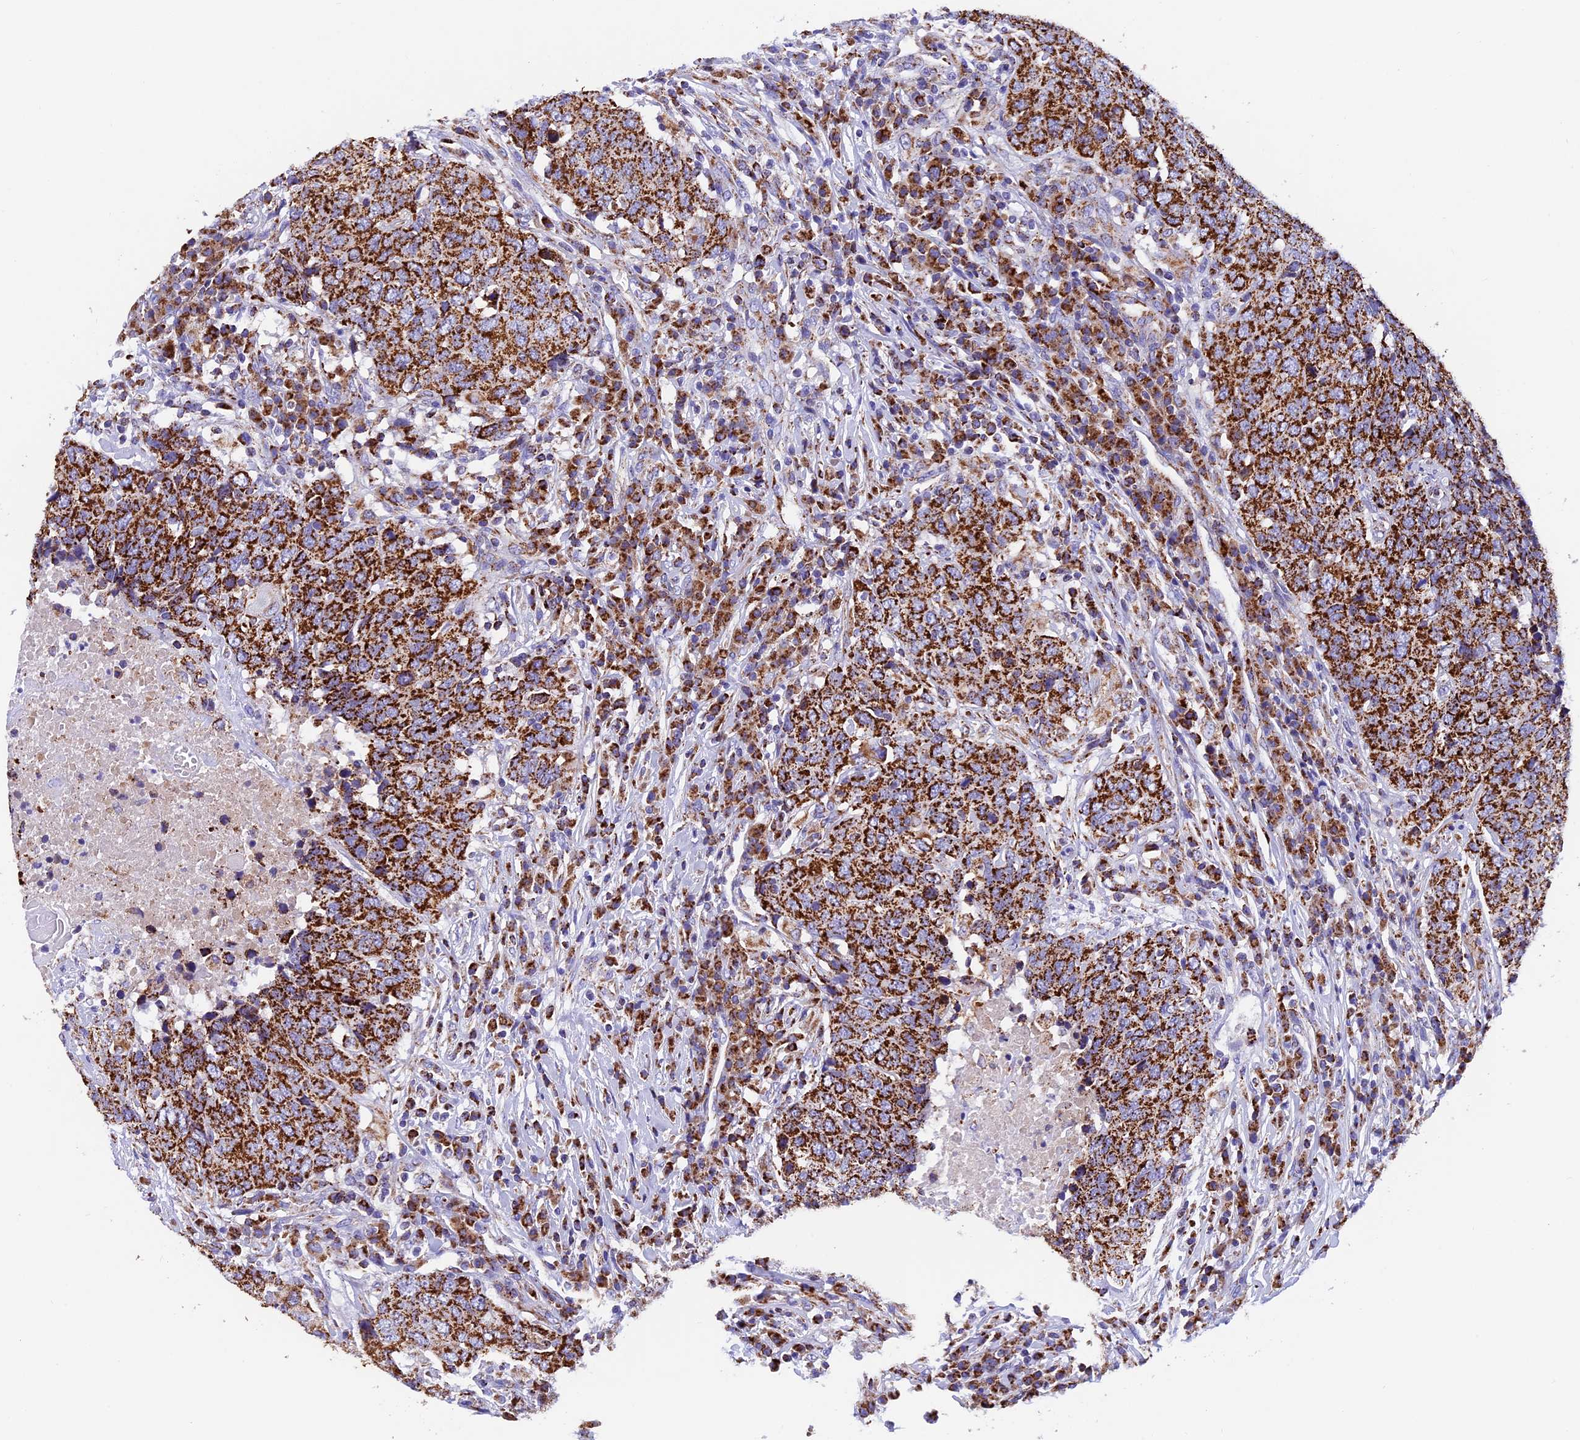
{"staining": {"intensity": "strong", "quantity": ">75%", "location": "cytoplasmic/membranous"}, "tissue": "head and neck cancer", "cell_type": "Tumor cells", "image_type": "cancer", "snomed": [{"axis": "morphology", "description": "Squamous cell carcinoma, NOS"}, {"axis": "topography", "description": "Head-Neck"}], "caption": "A brown stain labels strong cytoplasmic/membranous staining of a protein in human head and neck cancer tumor cells.", "gene": "SLC8B1", "patient": {"sex": "male", "age": 66}}